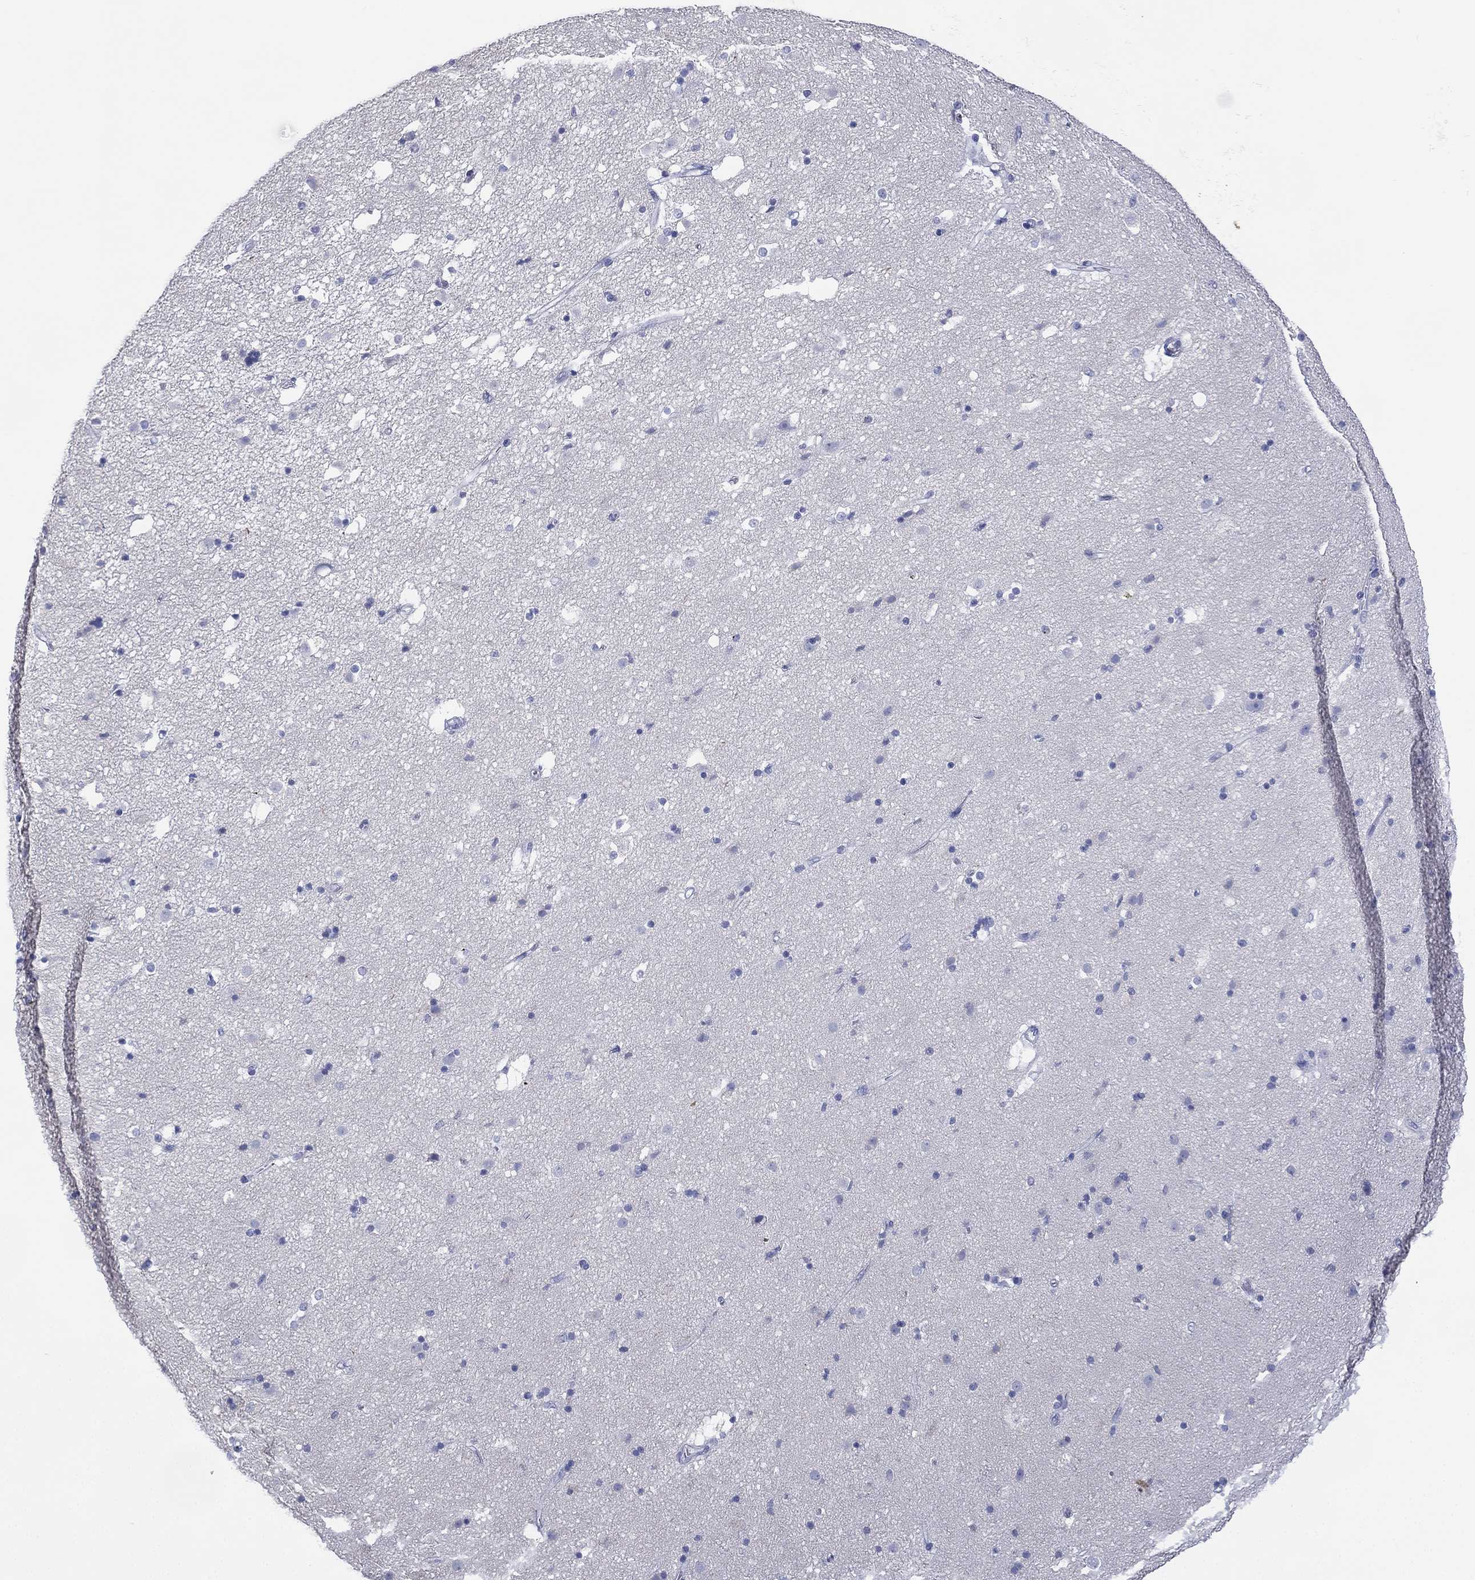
{"staining": {"intensity": "negative", "quantity": "none", "location": "none"}, "tissue": "caudate", "cell_type": "Glial cells", "image_type": "normal", "snomed": [{"axis": "morphology", "description": "Normal tissue, NOS"}, {"axis": "topography", "description": "Lateral ventricle wall"}], "caption": "An image of caudate stained for a protein exhibits no brown staining in glial cells. Nuclei are stained in blue.", "gene": "DSG1", "patient": {"sex": "male", "age": 54}}